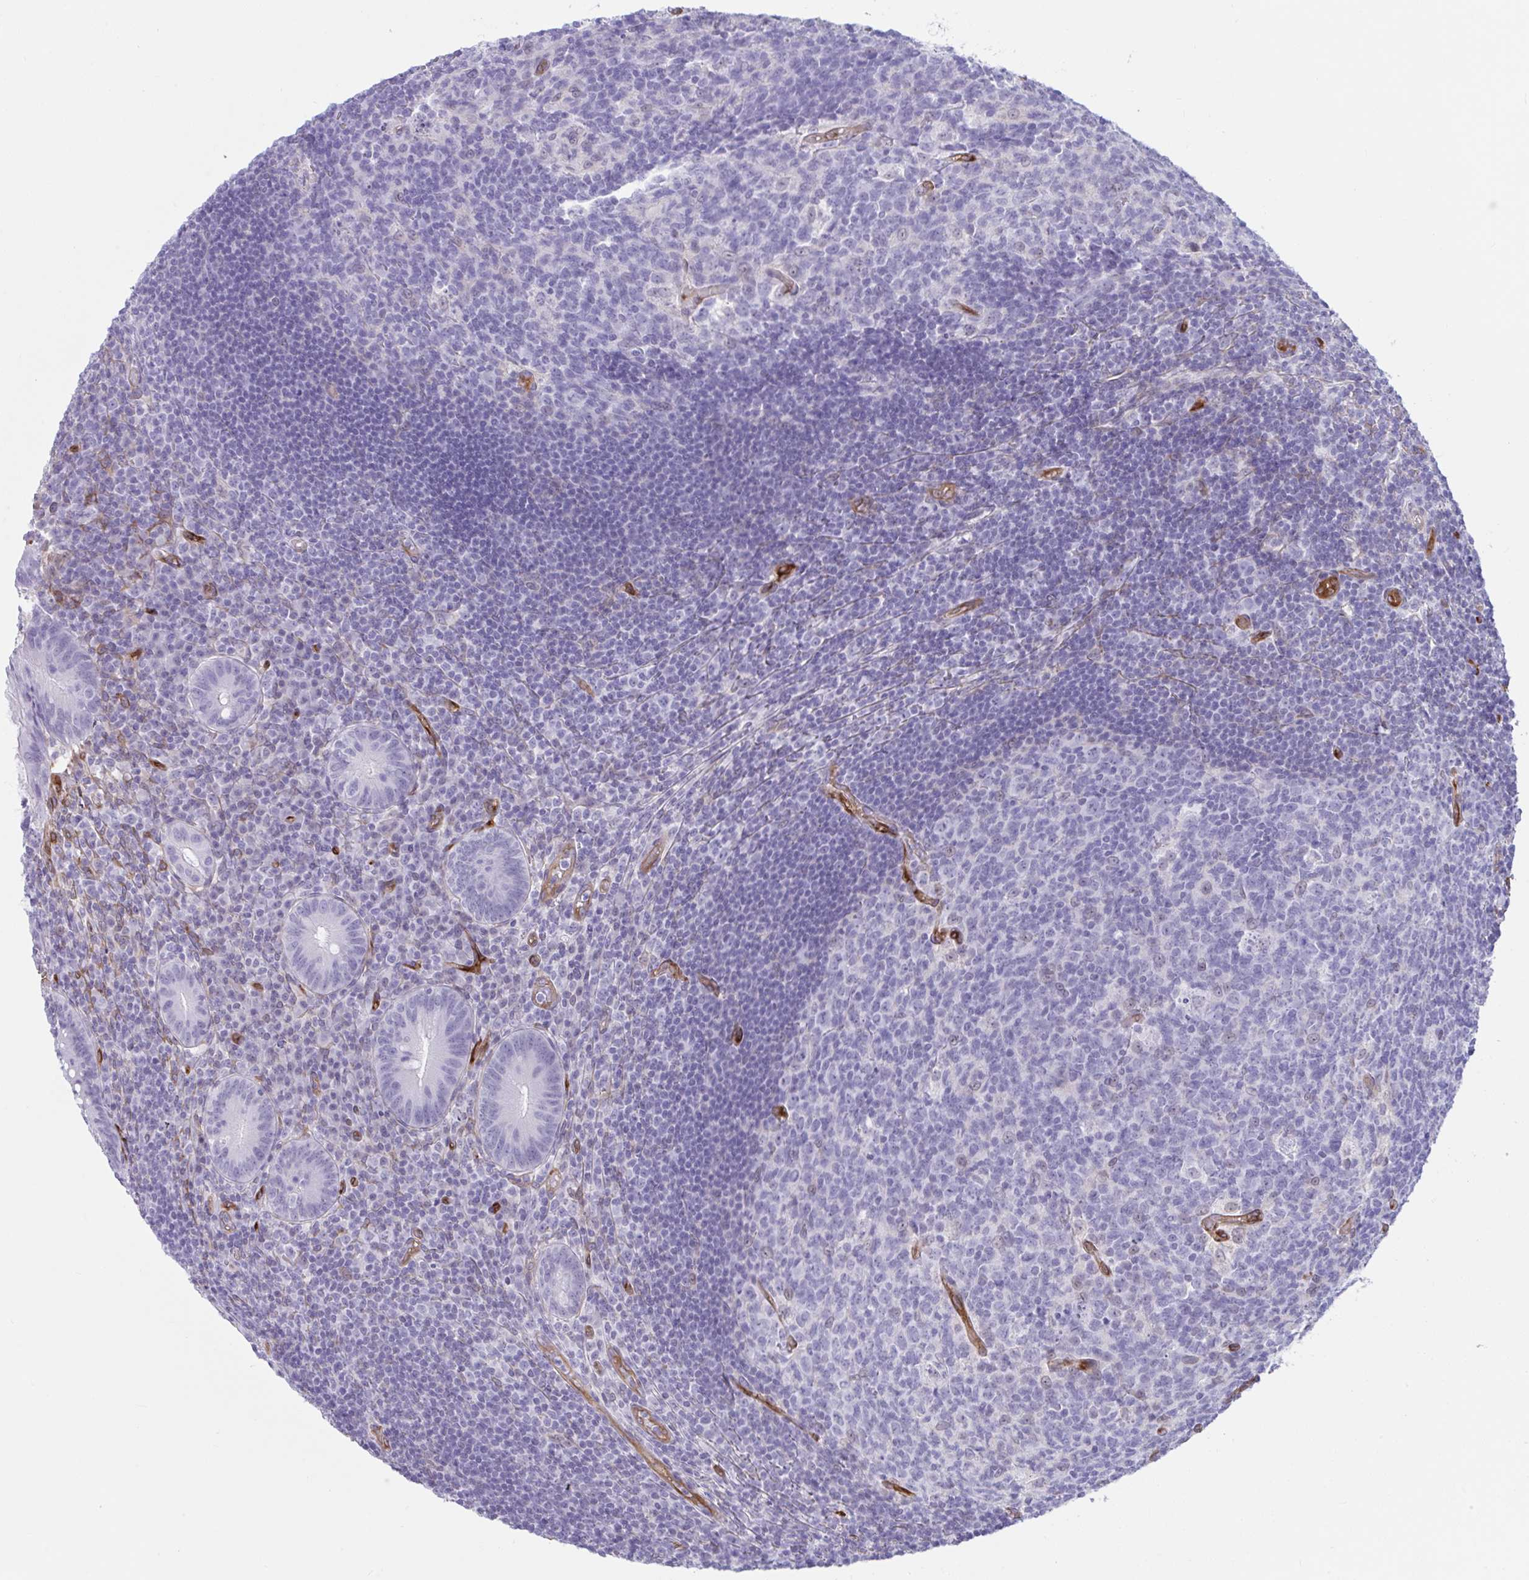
{"staining": {"intensity": "negative", "quantity": "none", "location": "none"}, "tissue": "appendix", "cell_type": "Glandular cells", "image_type": "normal", "snomed": [{"axis": "morphology", "description": "Normal tissue, NOS"}, {"axis": "topography", "description": "Appendix"}], "caption": "The image shows no staining of glandular cells in benign appendix. (DAB immunohistochemistry (IHC) with hematoxylin counter stain).", "gene": "EML1", "patient": {"sex": "male", "age": 18}}